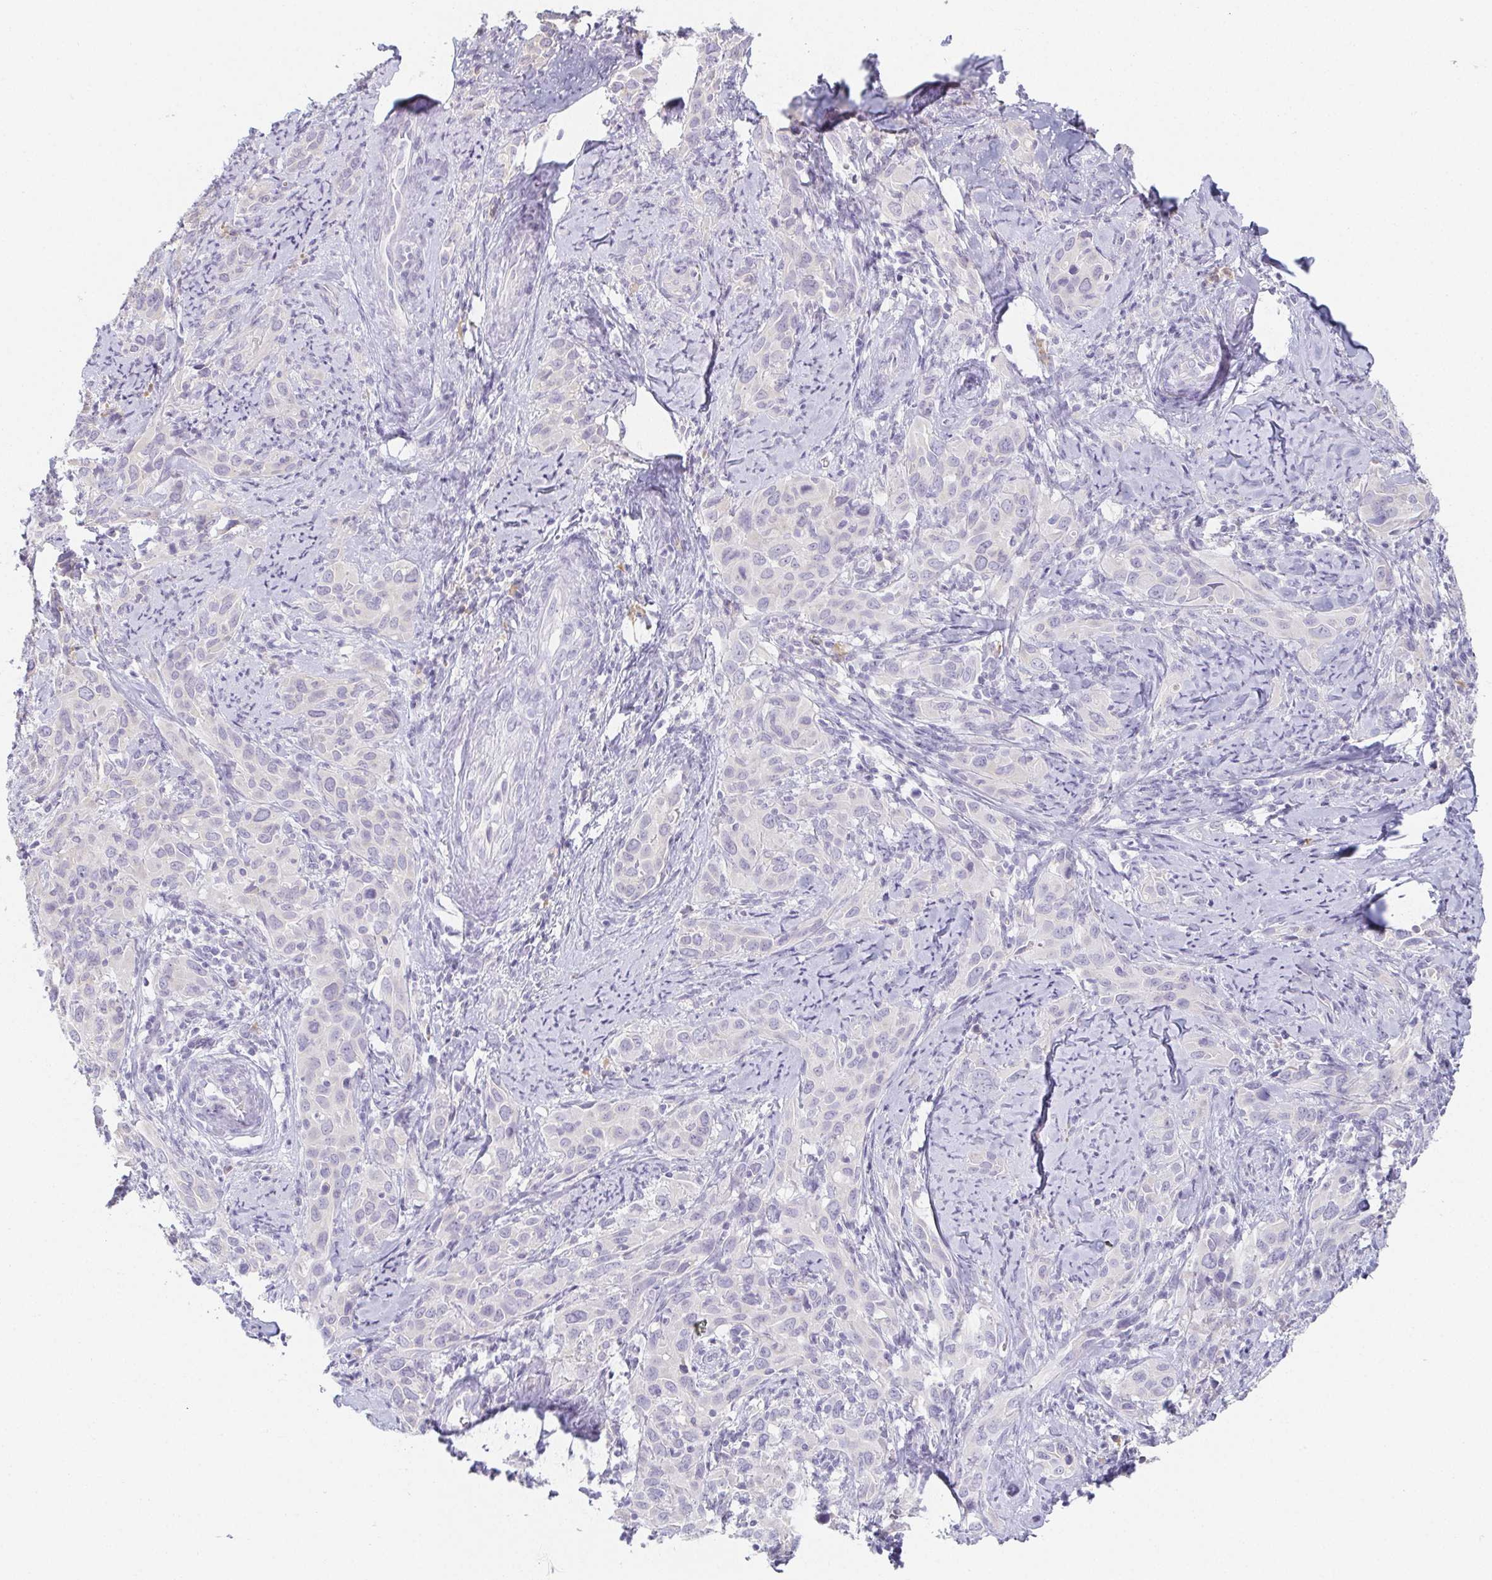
{"staining": {"intensity": "negative", "quantity": "none", "location": "none"}, "tissue": "cervical cancer", "cell_type": "Tumor cells", "image_type": "cancer", "snomed": [{"axis": "morphology", "description": "Squamous cell carcinoma, NOS"}, {"axis": "topography", "description": "Cervix"}], "caption": "Photomicrograph shows no significant protein positivity in tumor cells of cervical squamous cell carcinoma.", "gene": "PRR27", "patient": {"sex": "female", "age": 51}}